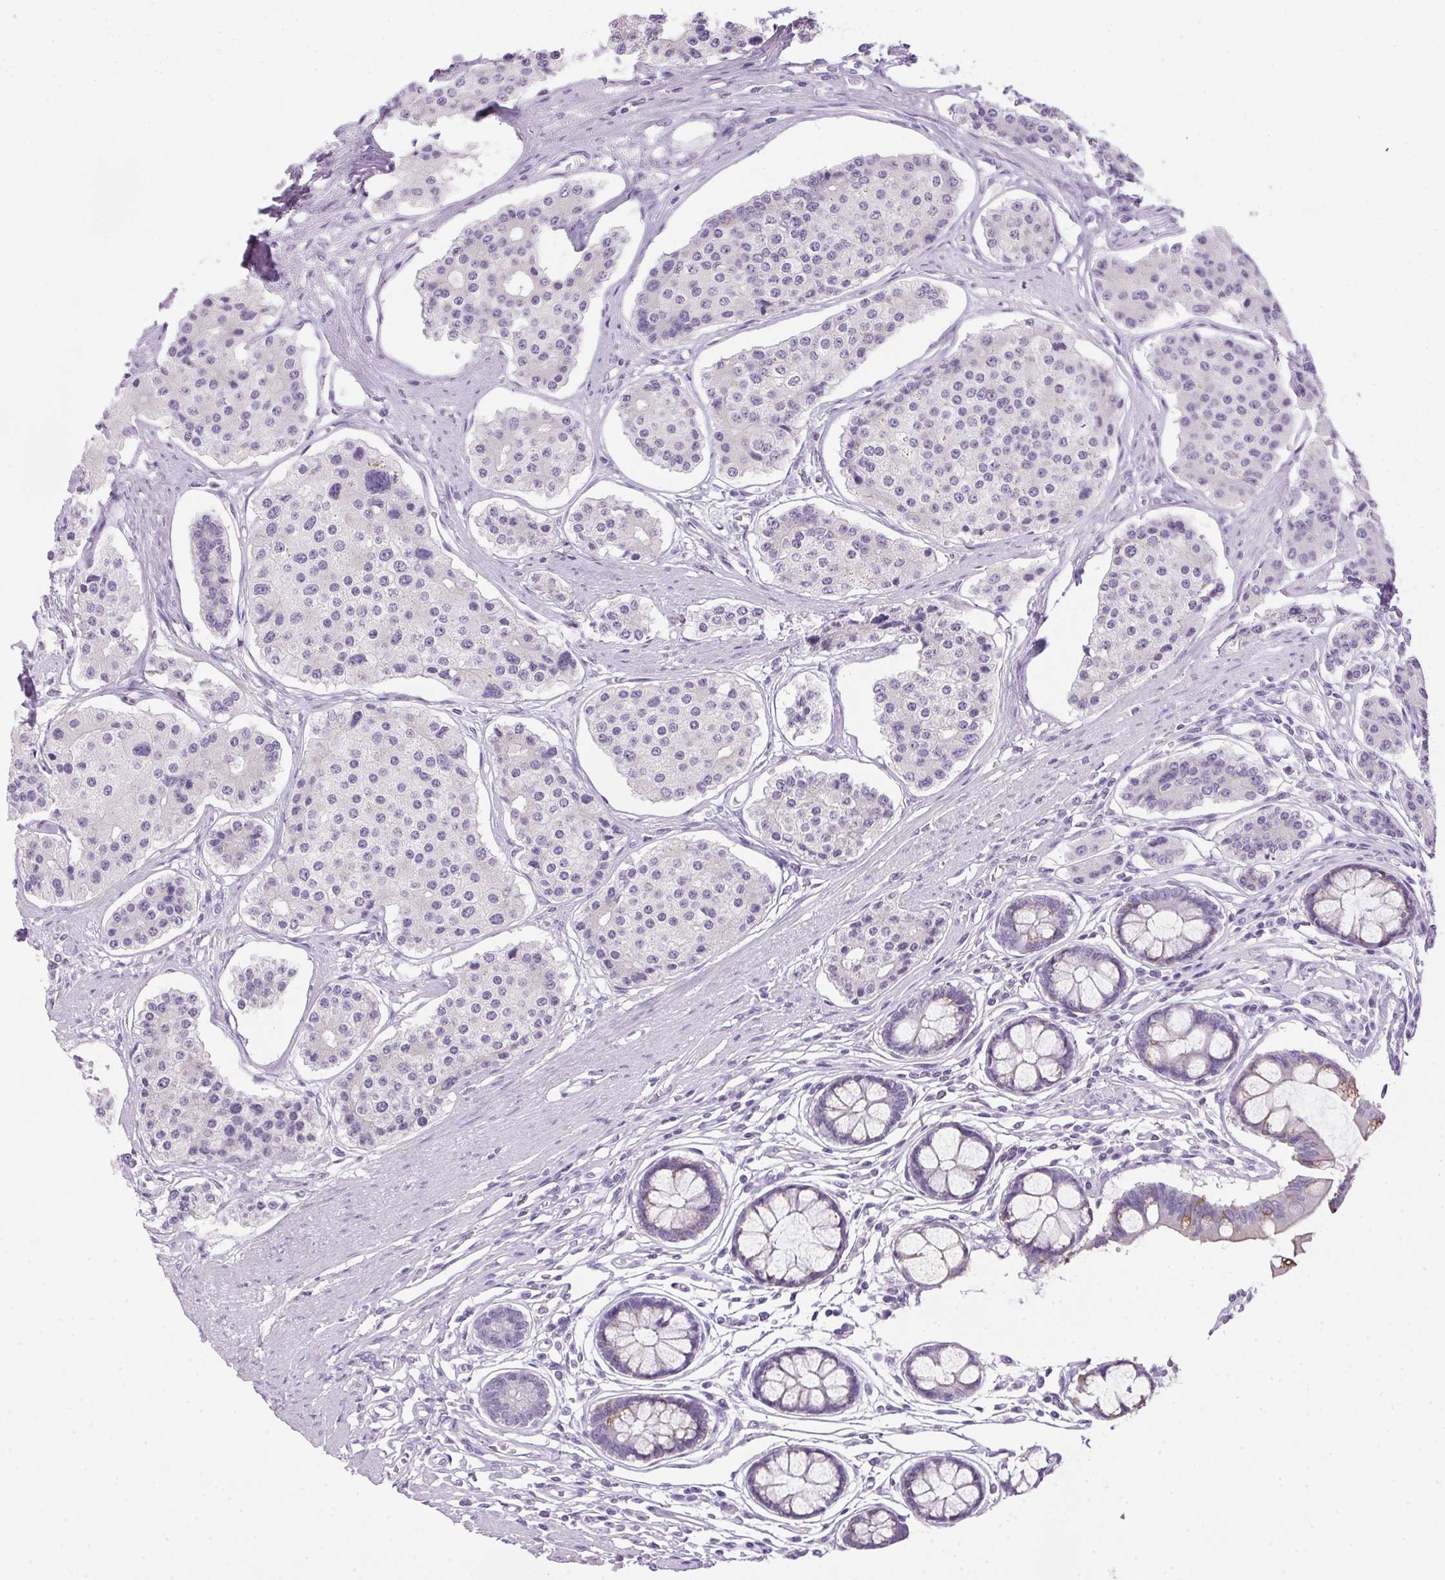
{"staining": {"intensity": "negative", "quantity": "none", "location": "none"}, "tissue": "carcinoid", "cell_type": "Tumor cells", "image_type": "cancer", "snomed": [{"axis": "morphology", "description": "Carcinoid, malignant, NOS"}, {"axis": "topography", "description": "Small intestine"}], "caption": "There is no significant expression in tumor cells of carcinoid (malignant). The staining is performed using DAB (3,3'-diaminobenzidine) brown chromogen with nuclei counter-stained in using hematoxylin.", "gene": "POPDC2", "patient": {"sex": "female", "age": 65}}